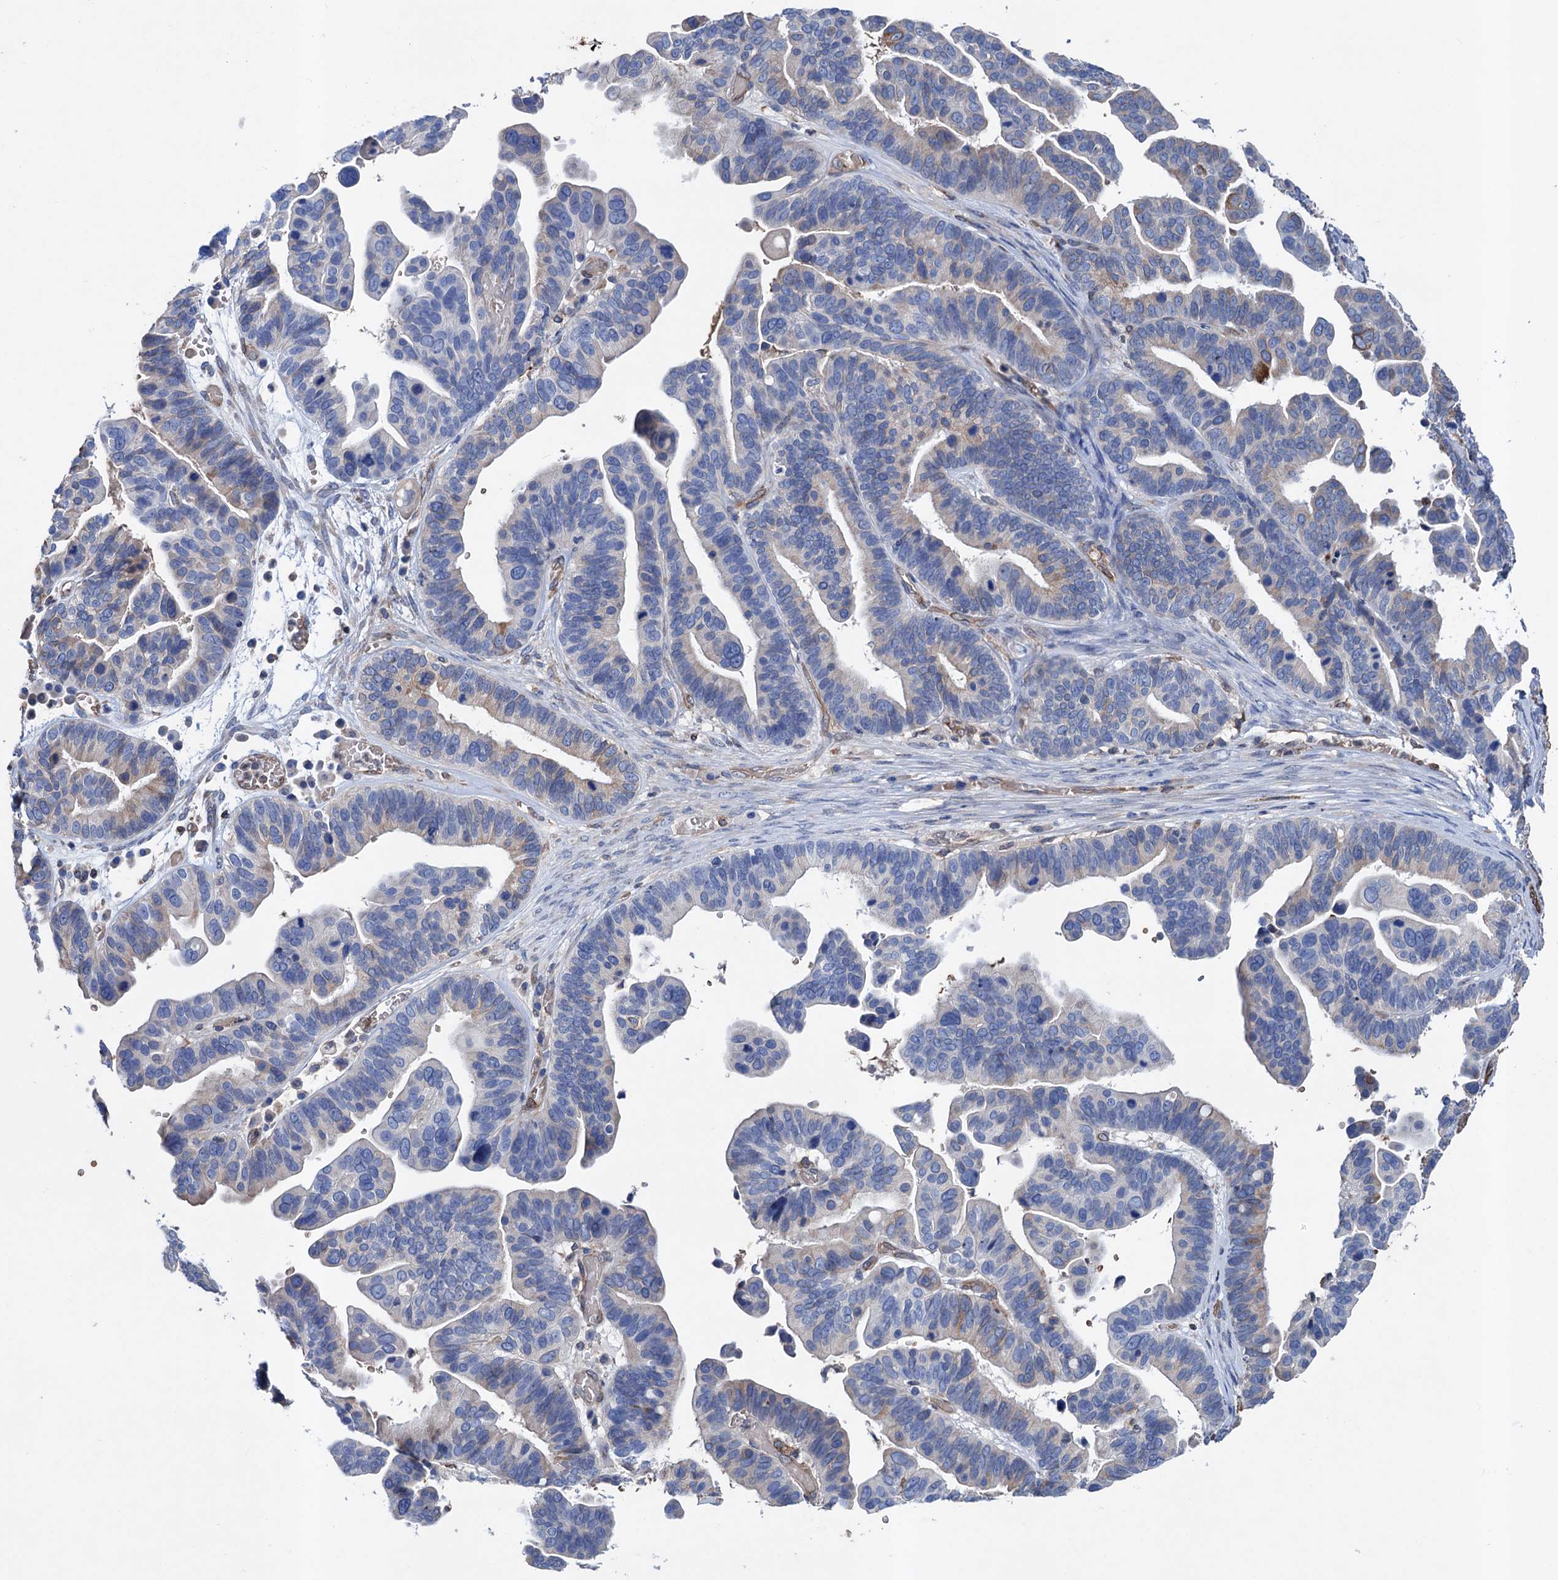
{"staining": {"intensity": "moderate", "quantity": "25%-75%", "location": "cytoplasmic/membranous"}, "tissue": "ovarian cancer", "cell_type": "Tumor cells", "image_type": "cancer", "snomed": [{"axis": "morphology", "description": "Cystadenocarcinoma, serous, NOS"}, {"axis": "topography", "description": "Ovary"}], "caption": "IHC staining of ovarian cancer (serous cystadenocarcinoma), which reveals medium levels of moderate cytoplasmic/membranous expression in about 25%-75% of tumor cells indicating moderate cytoplasmic/membranous protein staining. The staining was performed using DAB (brown) for protein detection and nuclei were counterstained in hematoxylin (blue).", "gene": "STING1", "patient": {"sex": "female", "age": 56}}